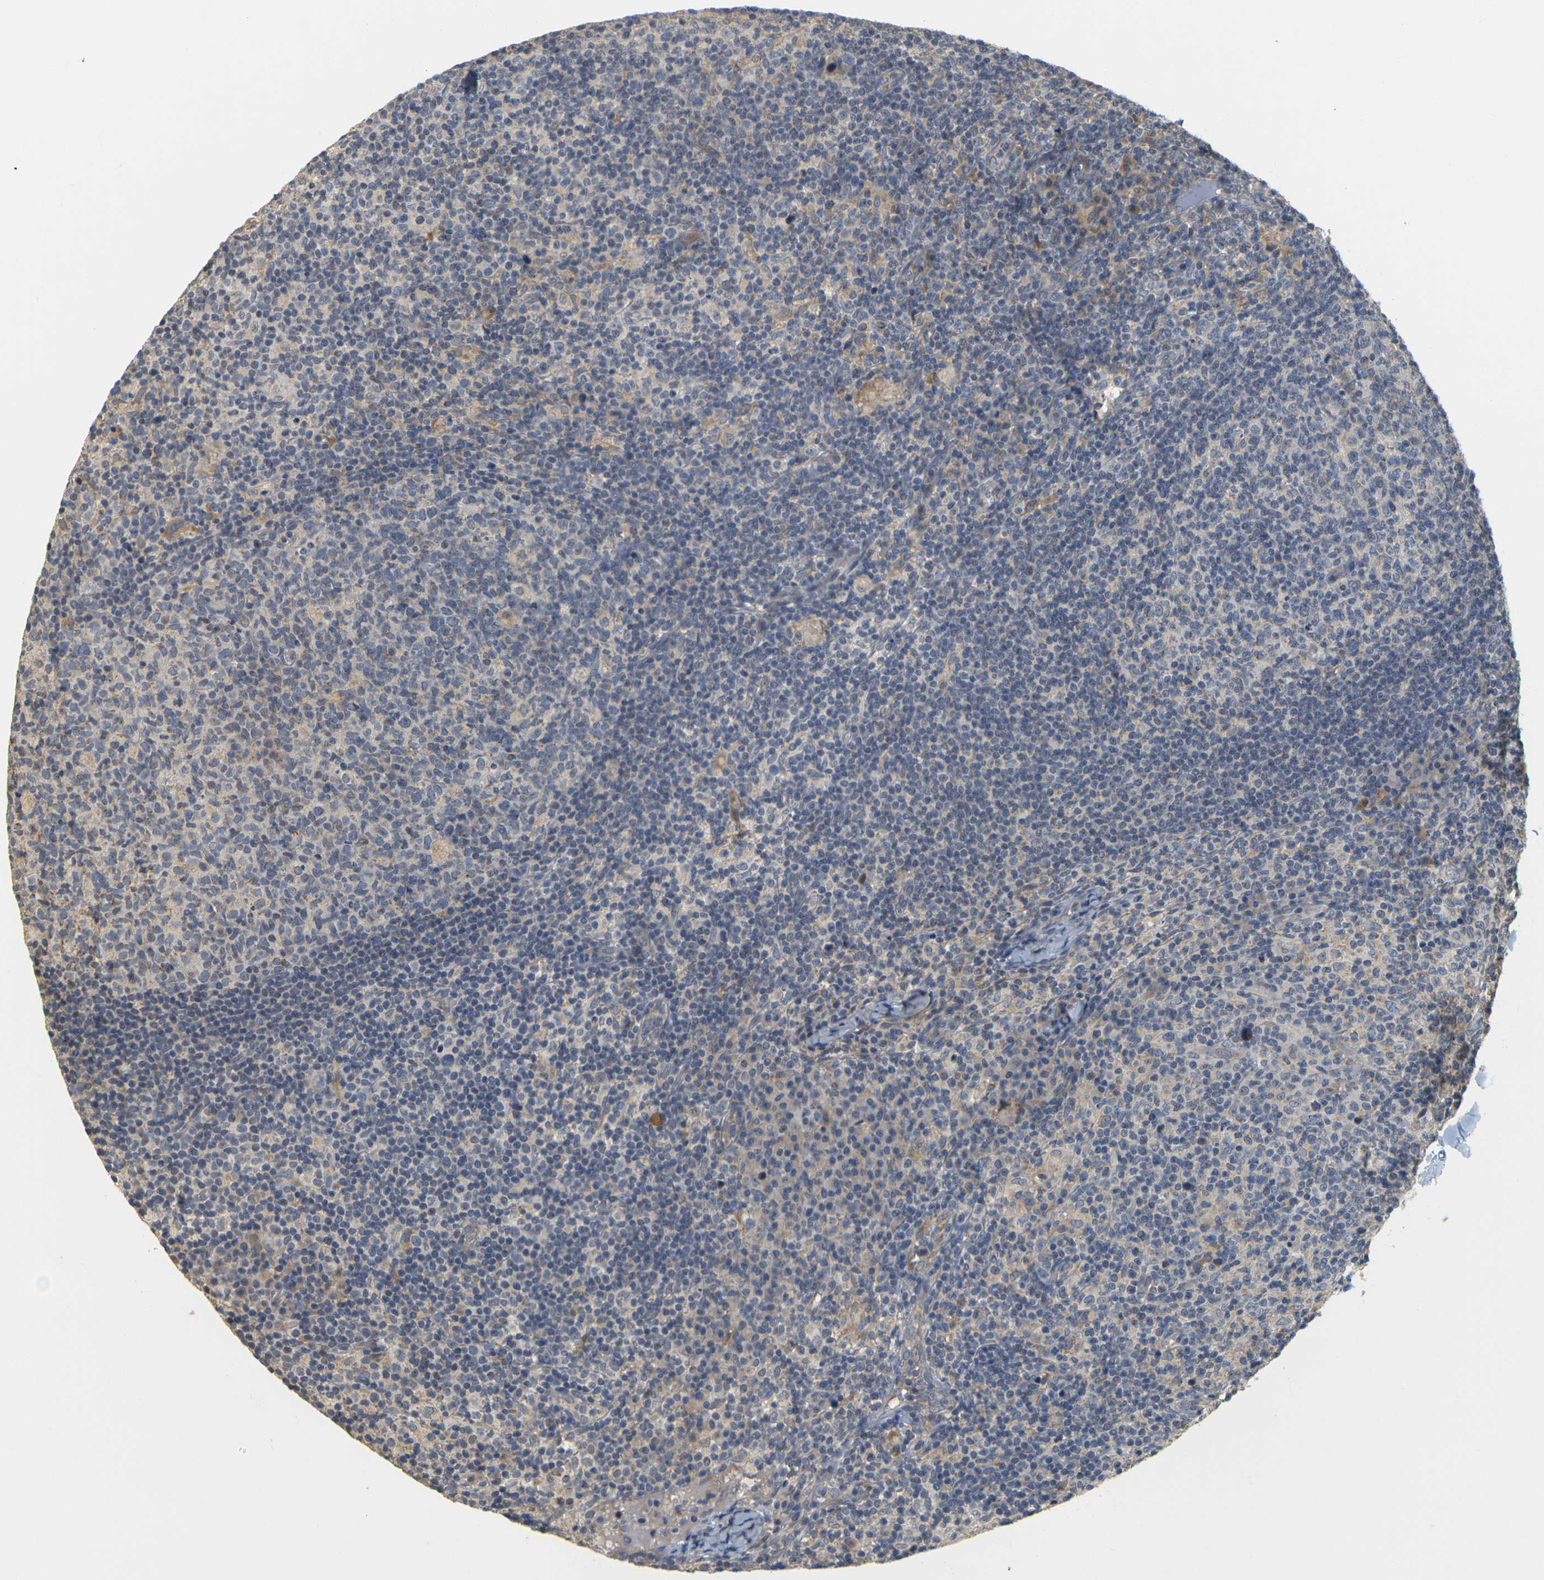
{"staining": {"intensity": "weak", "quantity": "<25%", "location": "cytoplasmic/membranous"}, "tissue": "lymph node", "cell_type": "Germinal center cells", "image_type": "normal", "snomed": [{"axis": "morphology", "description": "Normal tissue, NOS"}, {"axis": "morphology", "description": "Inflammation, NOS"}, {"axis": "topography", "description": "Lymph node"}], "caption": "Lymph node was stained to show a protein in brown. There is no significant expression in germinal center cells.", "gene": "GDAP1", "patient": {"sex": "male", "age": 55}}